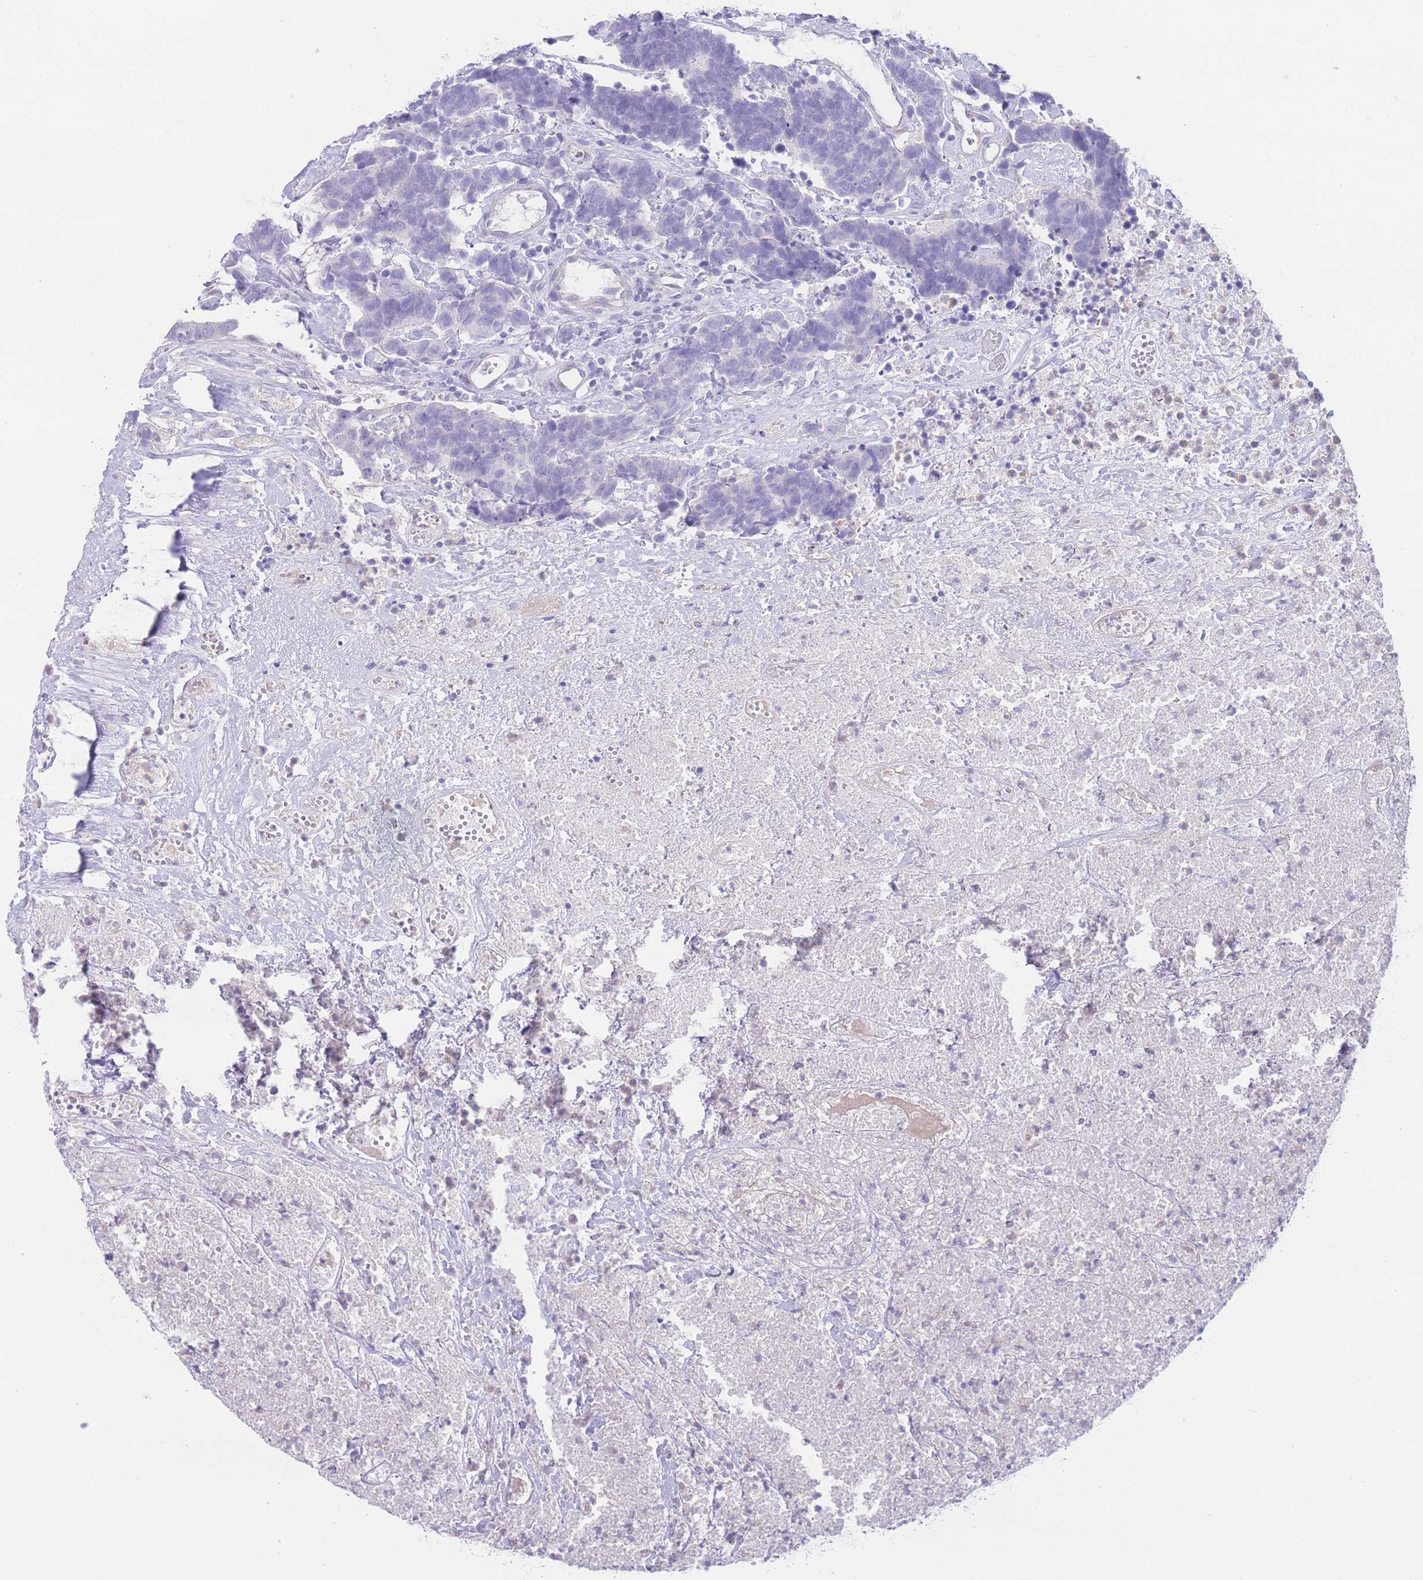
{"staining": {"intensity": "negative", "quantity": "none", "location": "none"}, "tissue": "carcinoid", "cell_type": "Tumor cells", "image_type": "cancer", "snomed": [{"axis": "morphology", "description": "Carcinoma, NOS"}, {"axis": "morphology", "description": "Carcinoid, malignant, NOS"}, {"axis": "topography", "description": "Urinary bladder"}], "caption": "Tumor cells are negative for brown protein staining in carcinoid.", "gene": "BHLHA15", "patient": {"sex": "male", "age": 57}}